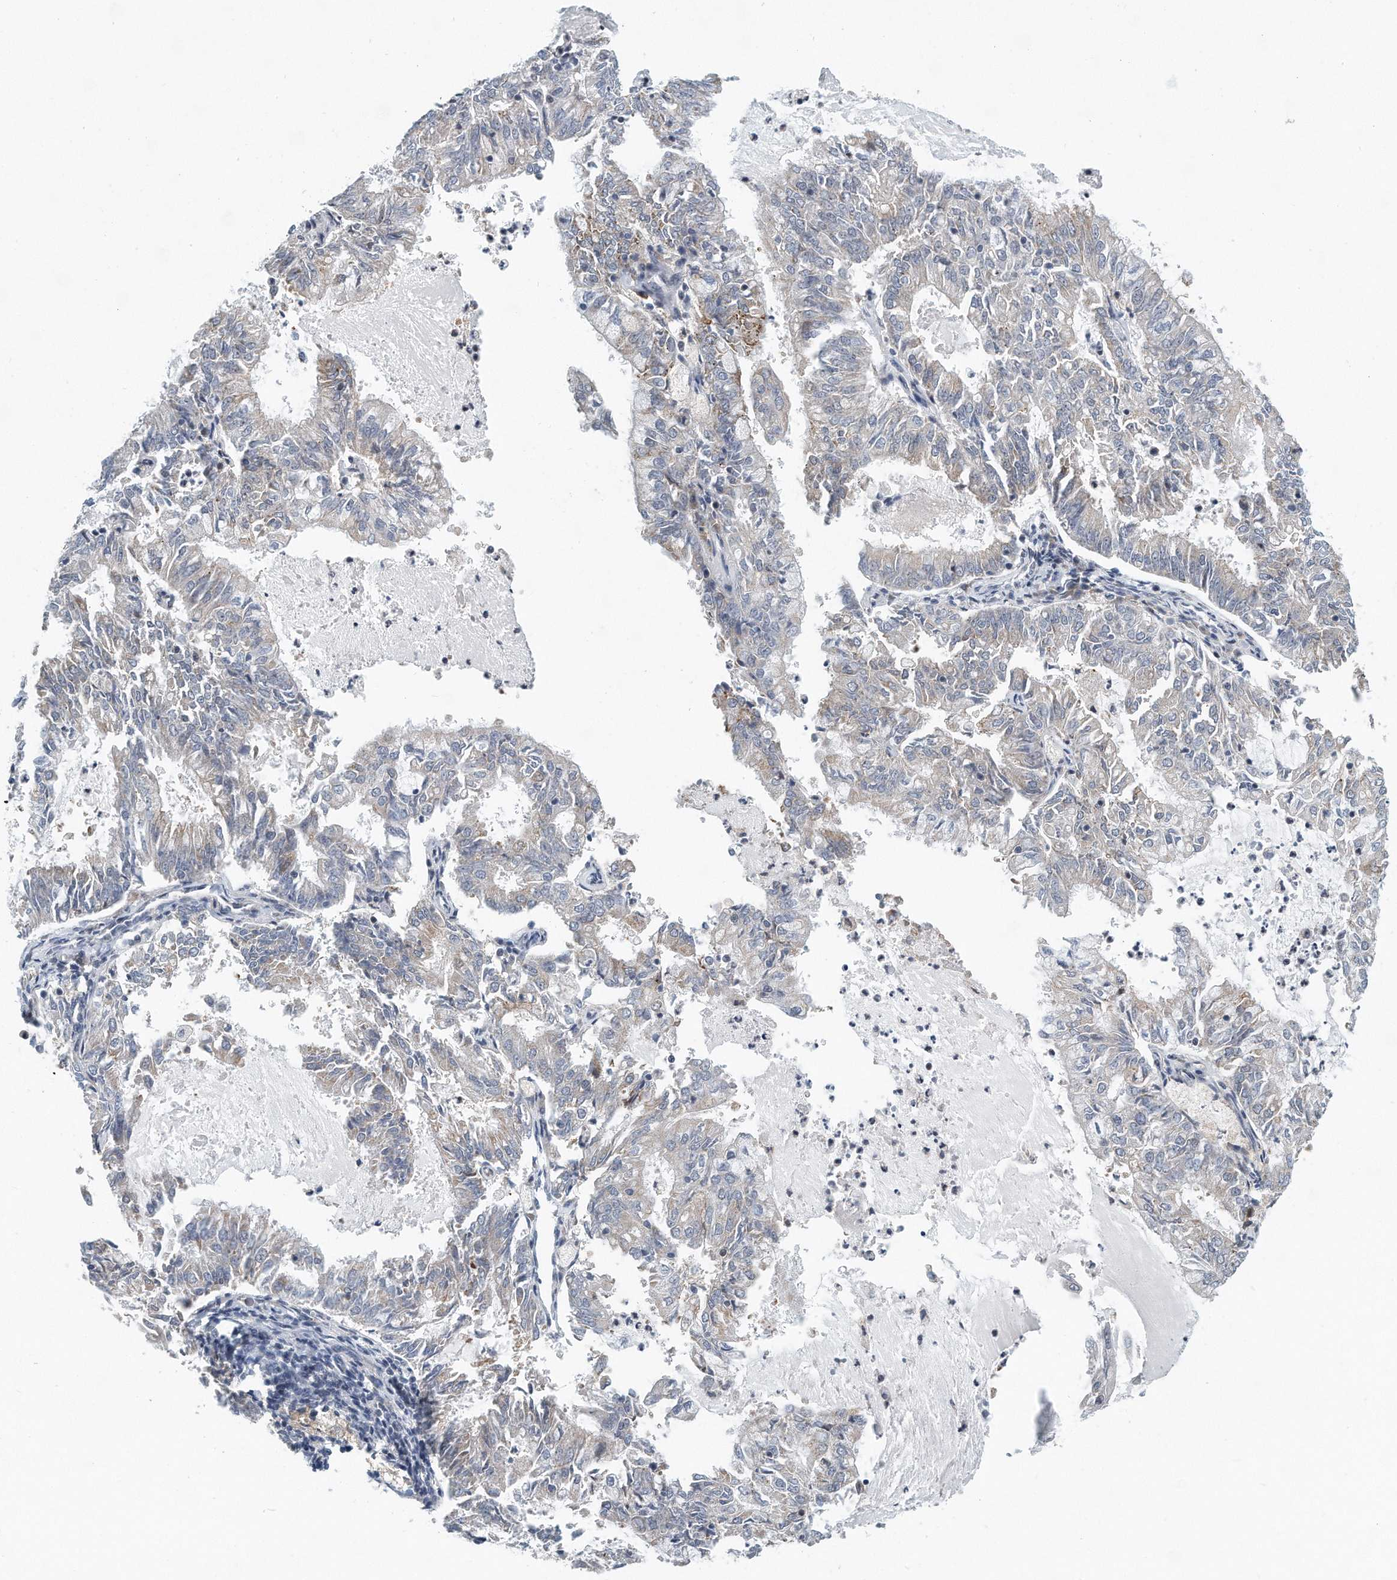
{"staining": {"intensity": "negative", "quantity": "none", "location": "none"}, "tissue": "endometrial cancer", "cell_type": "Tumor cells", "image_type": "cancer", "snomed": [{"axis": "morphology", "description": "Adenocarcinoma, NOS"}, {"axis": "topography", "description": "Endometrium"}], "caption": "Tumor cells are negative for protein expression in human endometrial adenocarcinoma.", "gene": "VLDLR", "patient": {"sex": "female", "age": 57}}